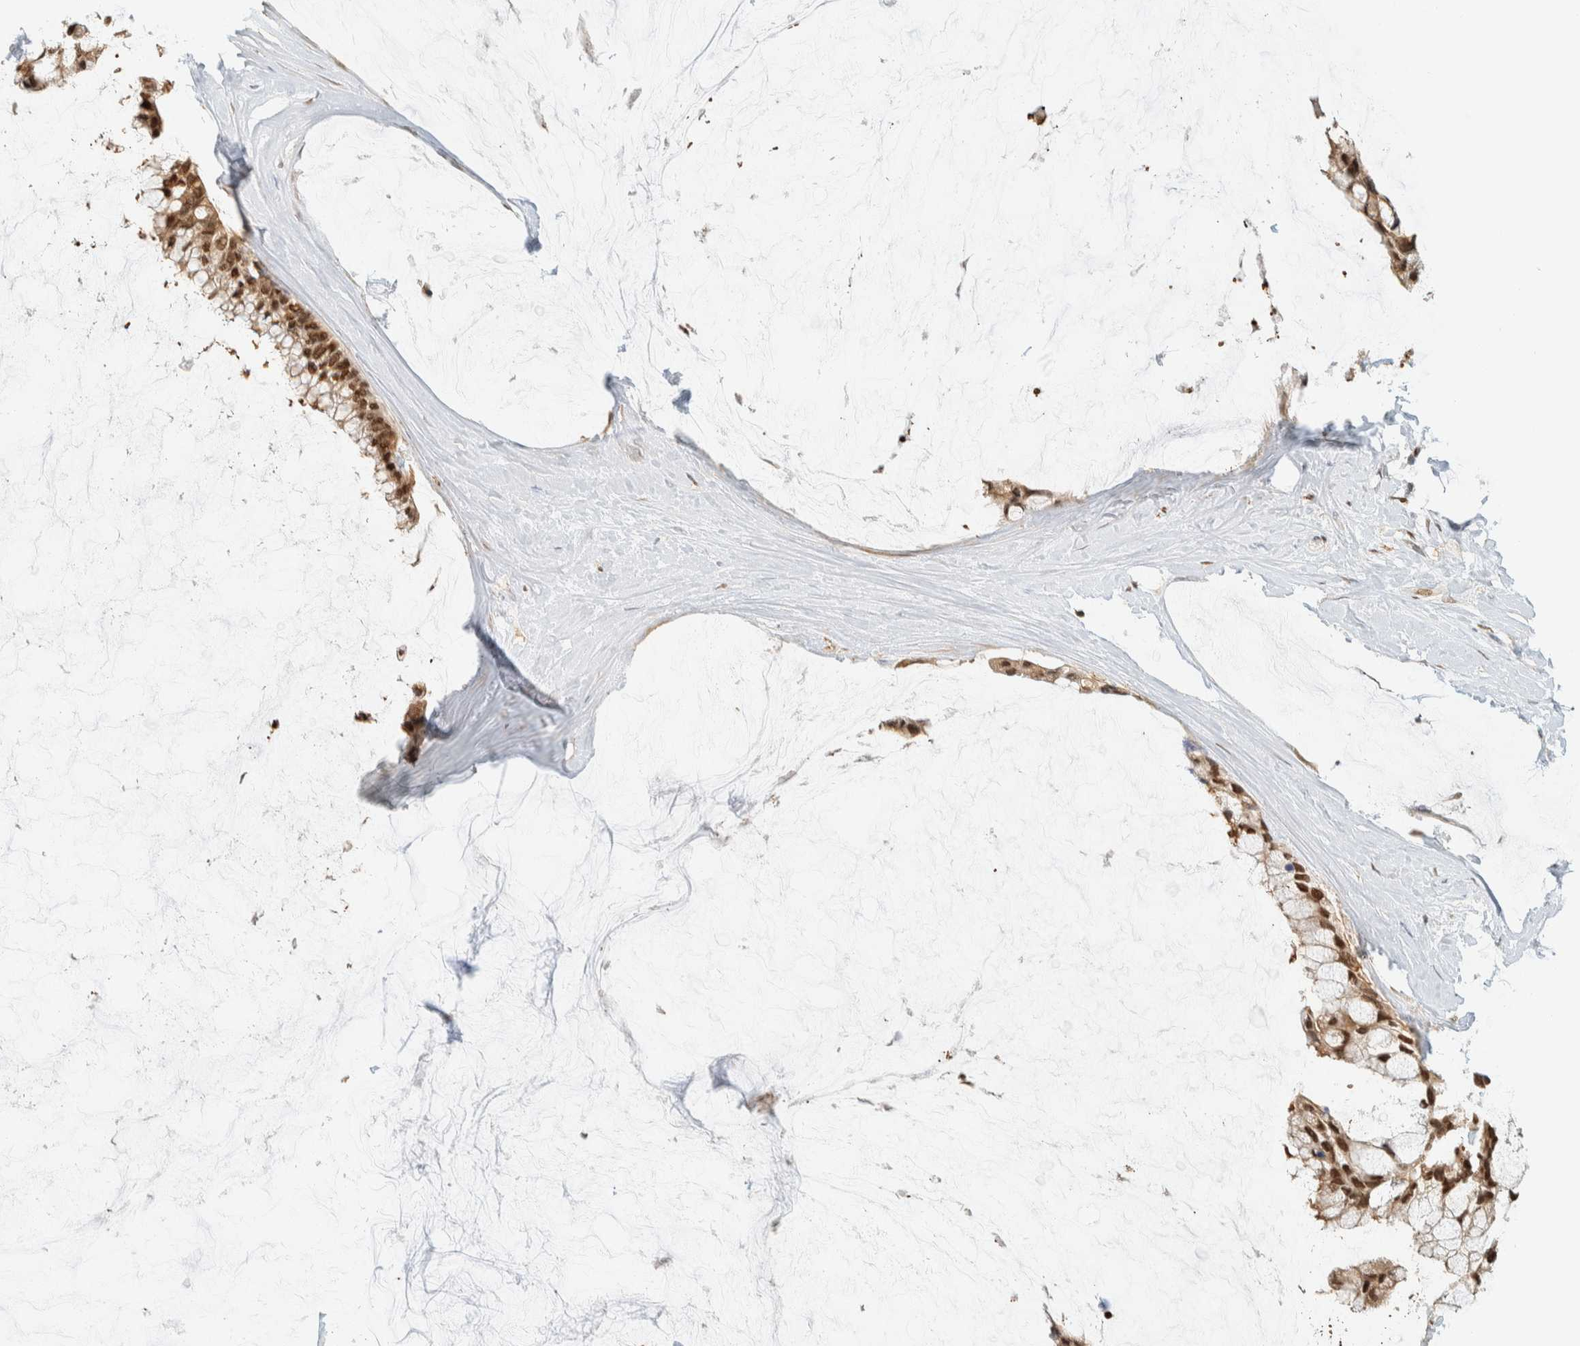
{"staining": {"intensity": "strong", "quantity": ">75%", "location": "nuclear"}, "tissue": "ovarian cancer", "cell_type": "Tumor cells", "image_type": "cancer", "snomed": [{"axis": "morphology", "description": "Cystadenocarcinoma, mucinous, NOS"}, {"axis": "topography", "description": "Ovary"}], "caption": "Ovarian cancer stained for a protein shows strong nuclear positivity in tumor cells.", "gene": "ZBTB37", "patient": {"sex": "female", "age": 39}}